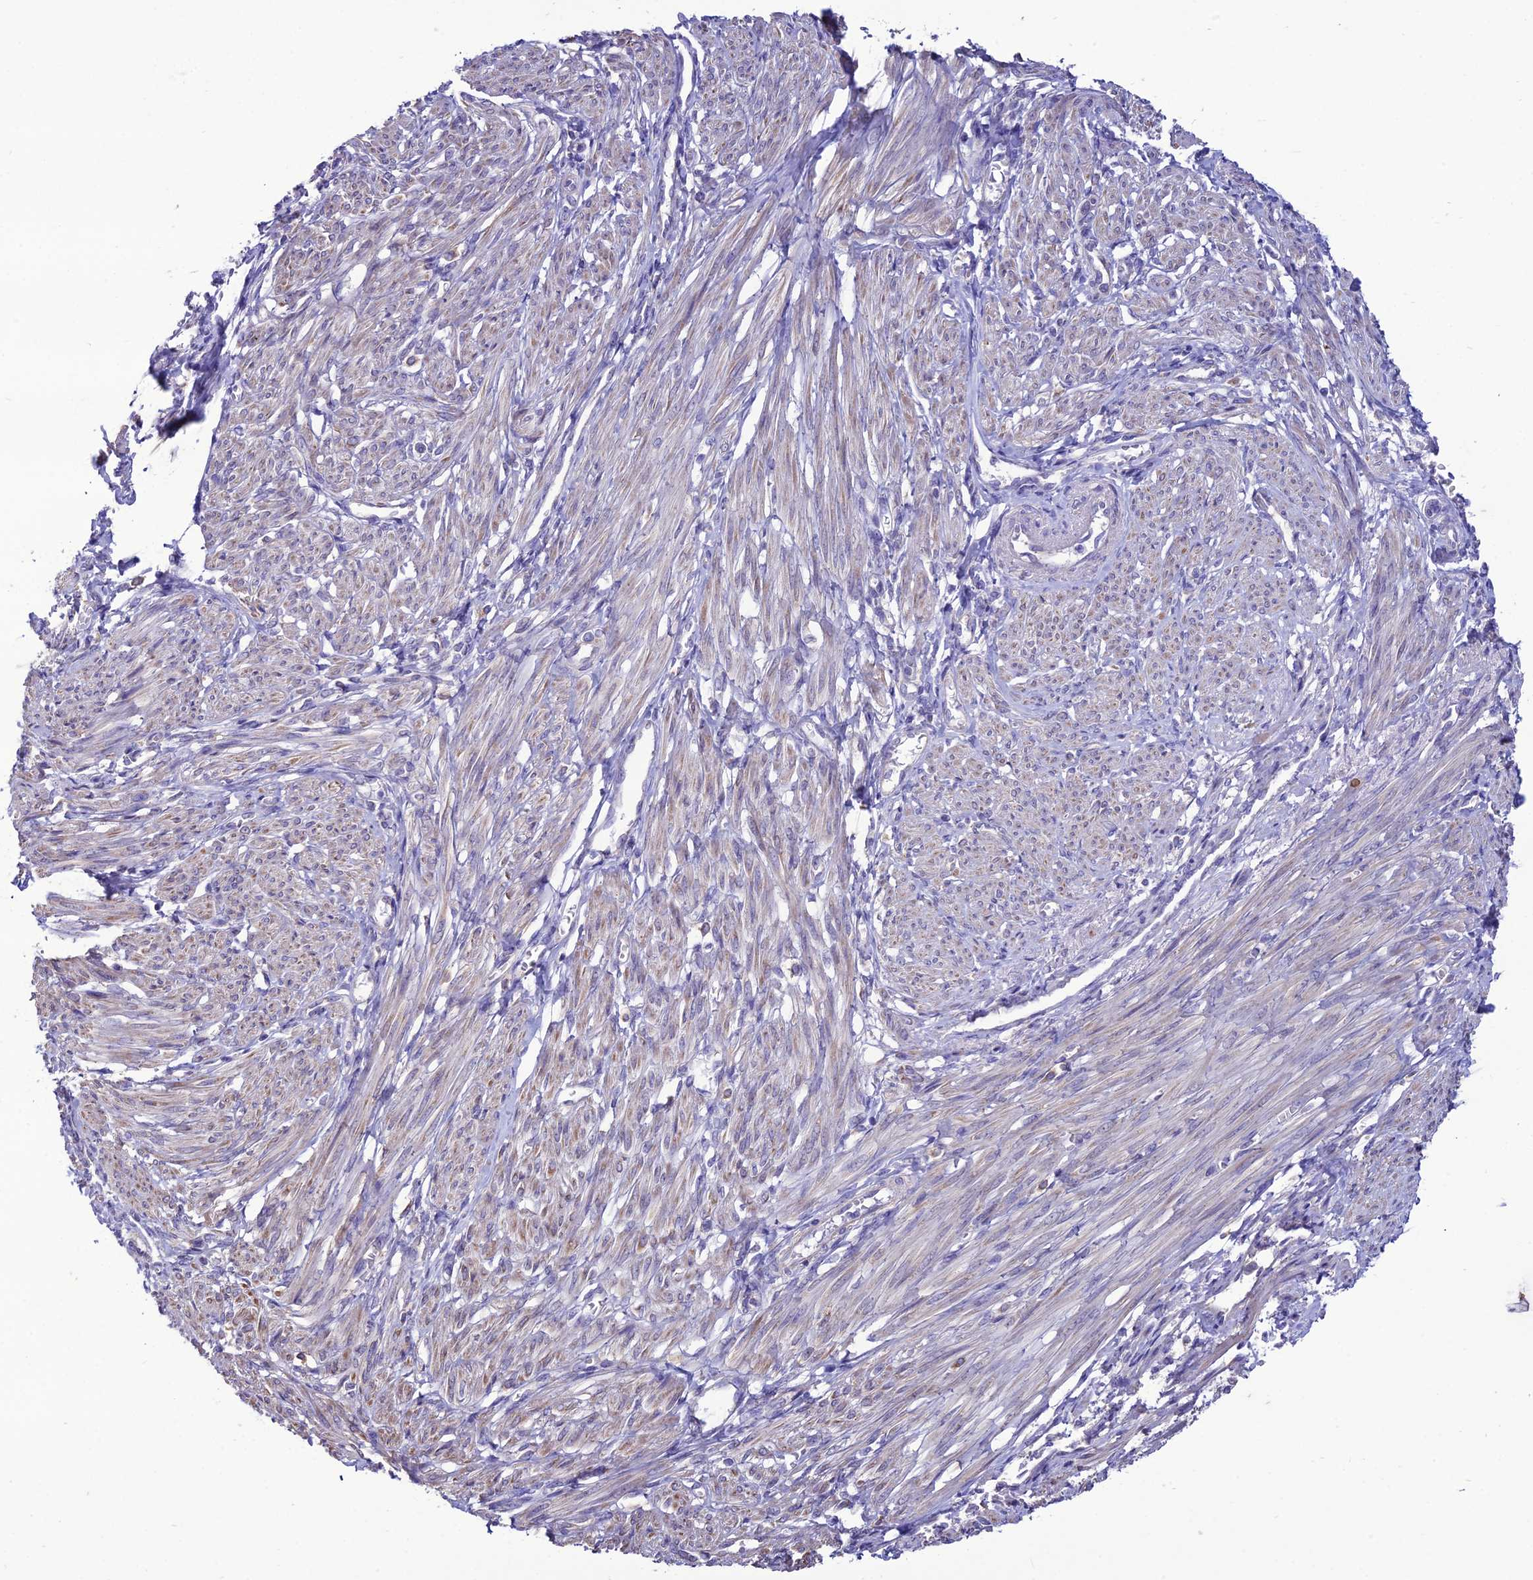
{"staining": {"intensity": "weak", "quantity": "<25%", "location": "cytoplasmic/membranous"}, "tissue": "smooth muscle", "cell_type": "Smooth muscle cells", "image_type": "normal", "snomed": [{"axis": "morphology", "description": "Normal tissue, NOS"}, {"axis": "topography", "description": "Smooth muscle"}], "caption": "Smooth muscle cells show no significant expression in normal smooth muscle.", "gene": "HOGA1", "patient": {"sex": "female", "age": 39}}